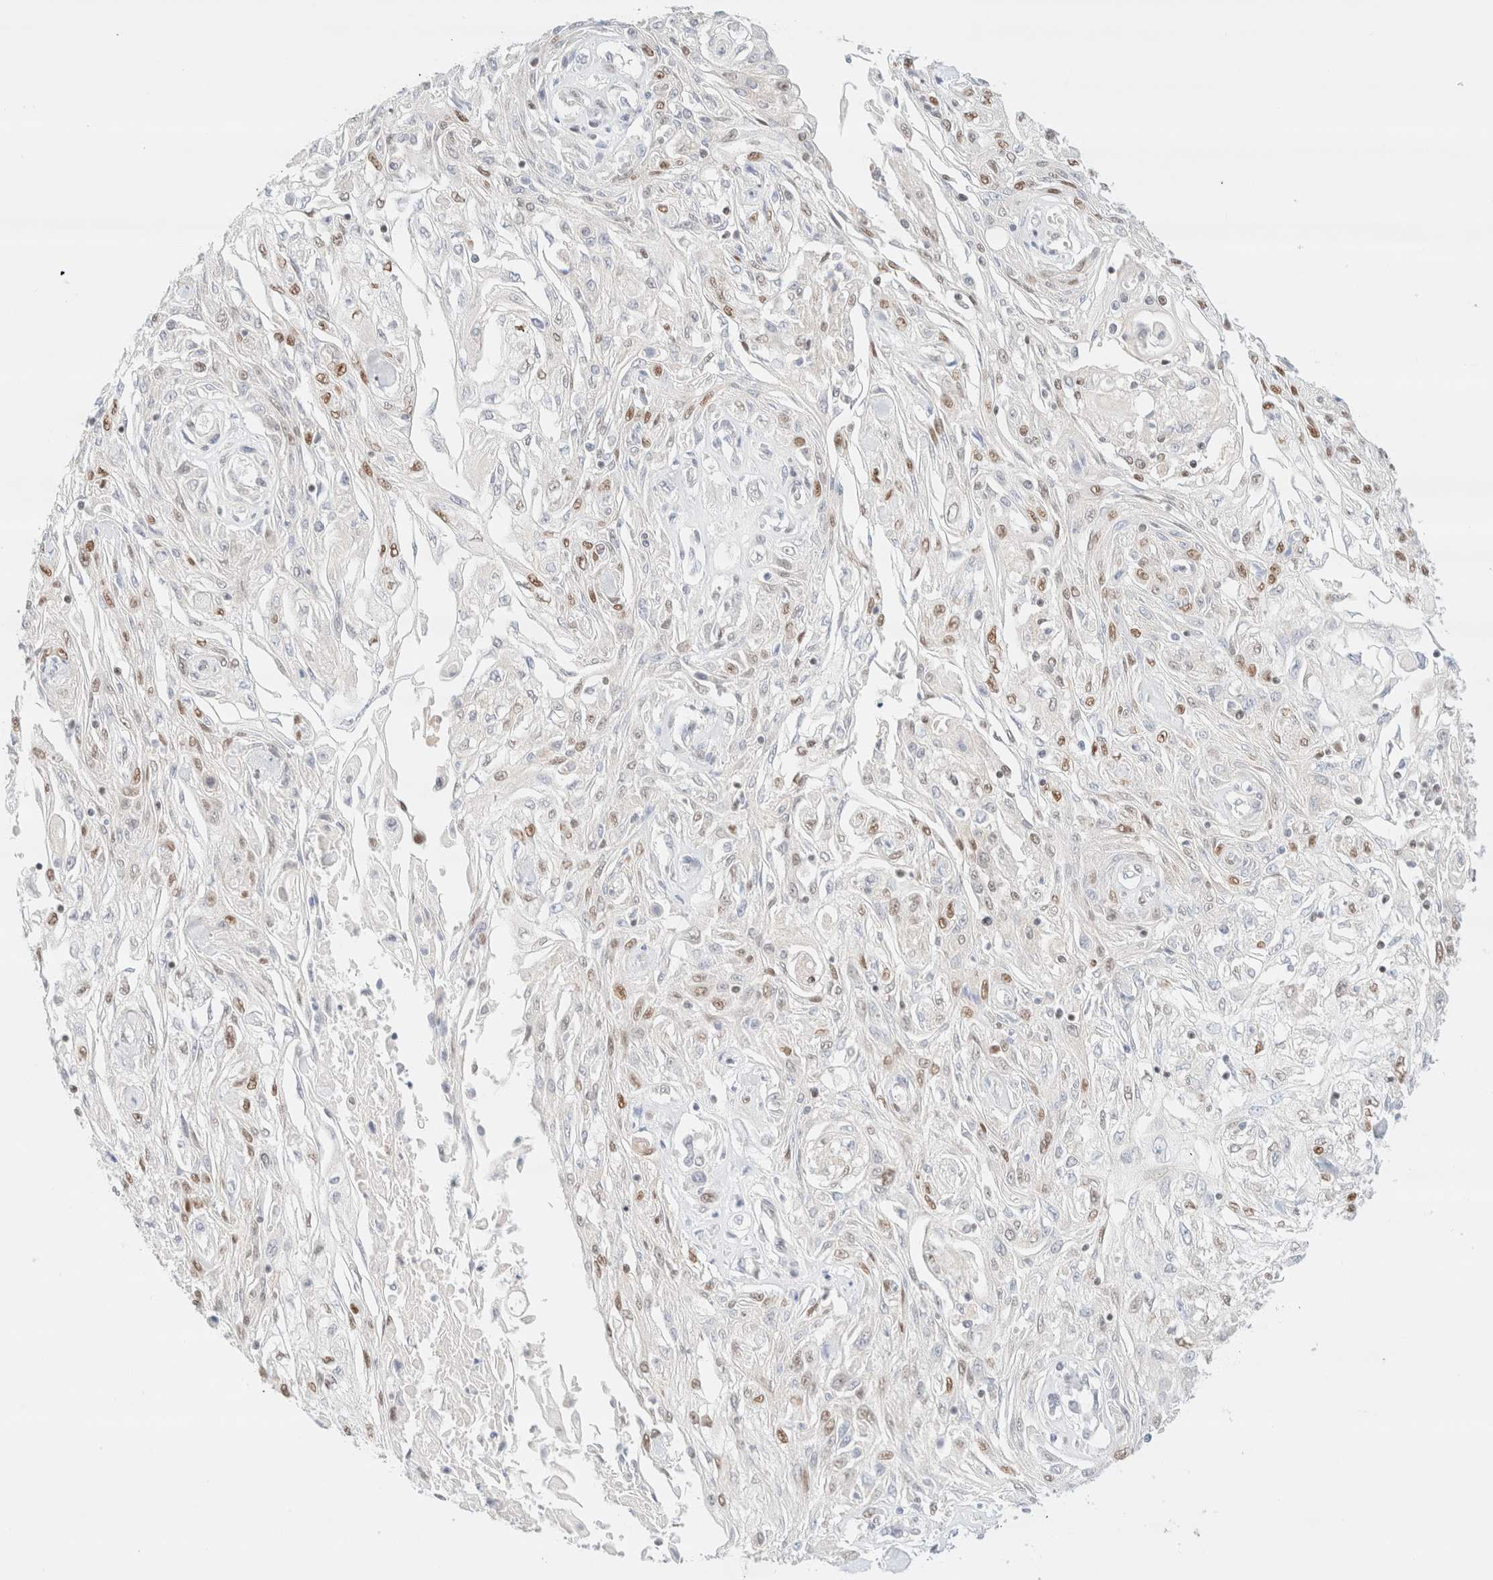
{"staining": {"intensity": "moderate", "quantity": ">75%", "location": "nuclear"}, "tissue": "skin cancer", "cell_type": "Tumor cells", "image_type": "cancer", "snomed": [{"axis": "morphology", "description": "Squamous cell carcinoma, NOS"}, {"axis": "morphology", "description": "Squamous cell carcinoma, metastatic, NOS"}, {"axis": "topography", "description": "Skin"}, {"axis": "topography", "description": "Lymph node"}], "caption": "This is an image of immunohistochemistry (IHC) staining of skin cancer, which shows moderate expression in the nuclear of tumor cells.", "gene": "CIC", "patient": {"sex": "male", "age": 75}}